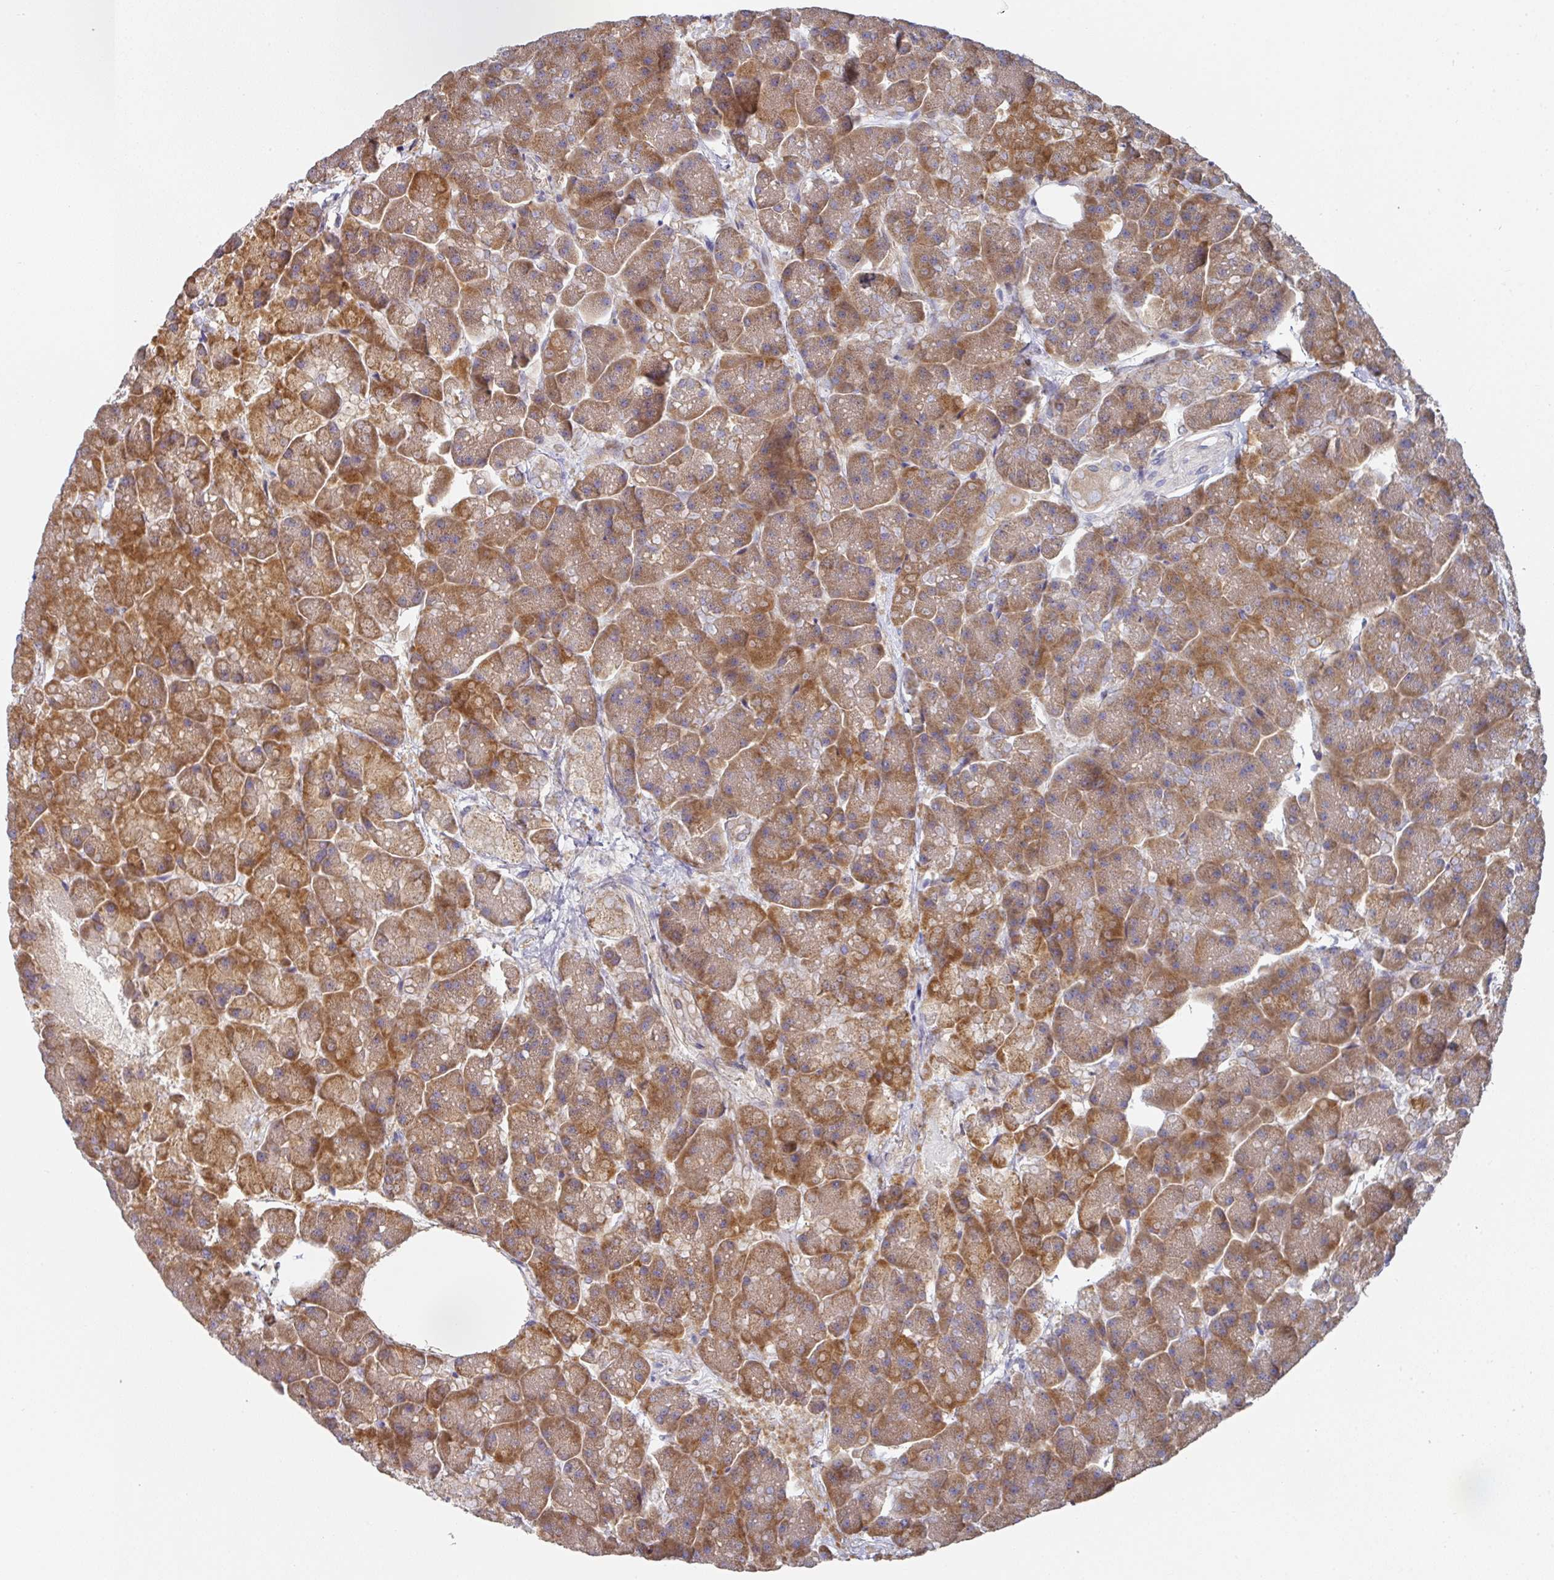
{"staining": {"intensity": "moderate", "quantity": ">75%", "location": "cytoplasmic/membranous"}, "tissue": "pancreas", "cell_type": "Exocrine glandular cells", "image_type": "normal", "snomed": [{"axis": "morphology", "description": "Normal tissue, NOS"}, {"axis": "topography", "description": "Pancreas"}, {"axis": "topography", "description": "Peripheral nerve tissue"}], "caption": "Immunohistochemistry photomicrograph of benign human pancreas stained for a protein (brown), which shows medium levels of moderate cytoplasmic/membranous staining in approximately >75% of exocrine glandular cells.", "gene": "PYROXD2", "patient": {"sex": "male", "age": 54}}